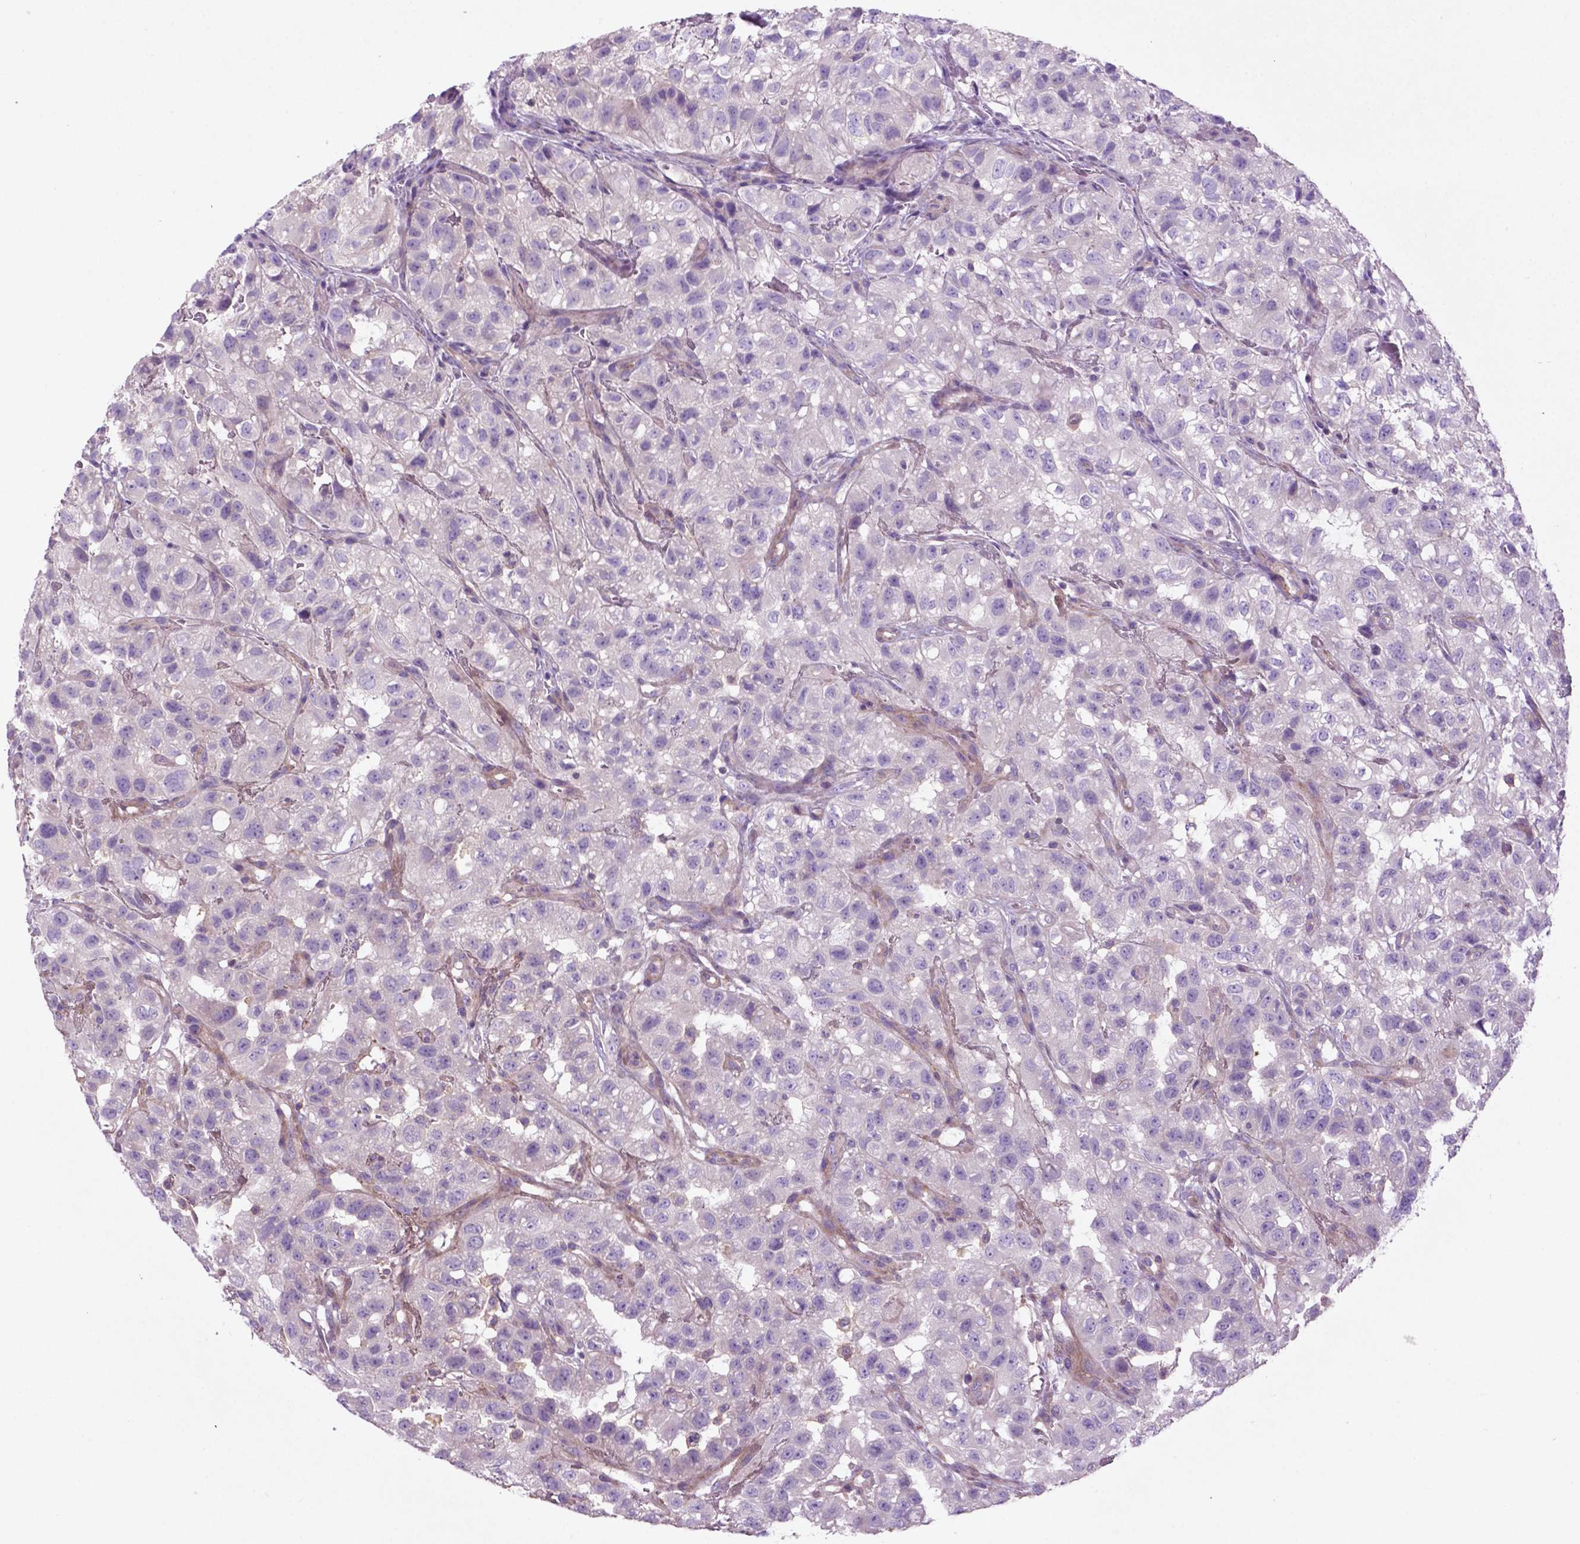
{"staining": {"intensity": "negative", "quantity": "none", "location": "none"}, "tissue": "renal cancer", "cell_type": "Tumor cells", "image_type": "cancer", "snomed": [{"axis": "morphology", "description": "Adenocarcinoma, NOS"}, {"axis": "topography", "description": "Kidney"}], "caption": "IHC histopathology image of neoplastic tissue: human renal cancer (adenocarcinoma) stained with DAB (3,3'-diaminobenzidine) displays no significant protein staining in tumor cells.", "gene": "BMP4", "patient": {"sex": "male", "age": 64}}